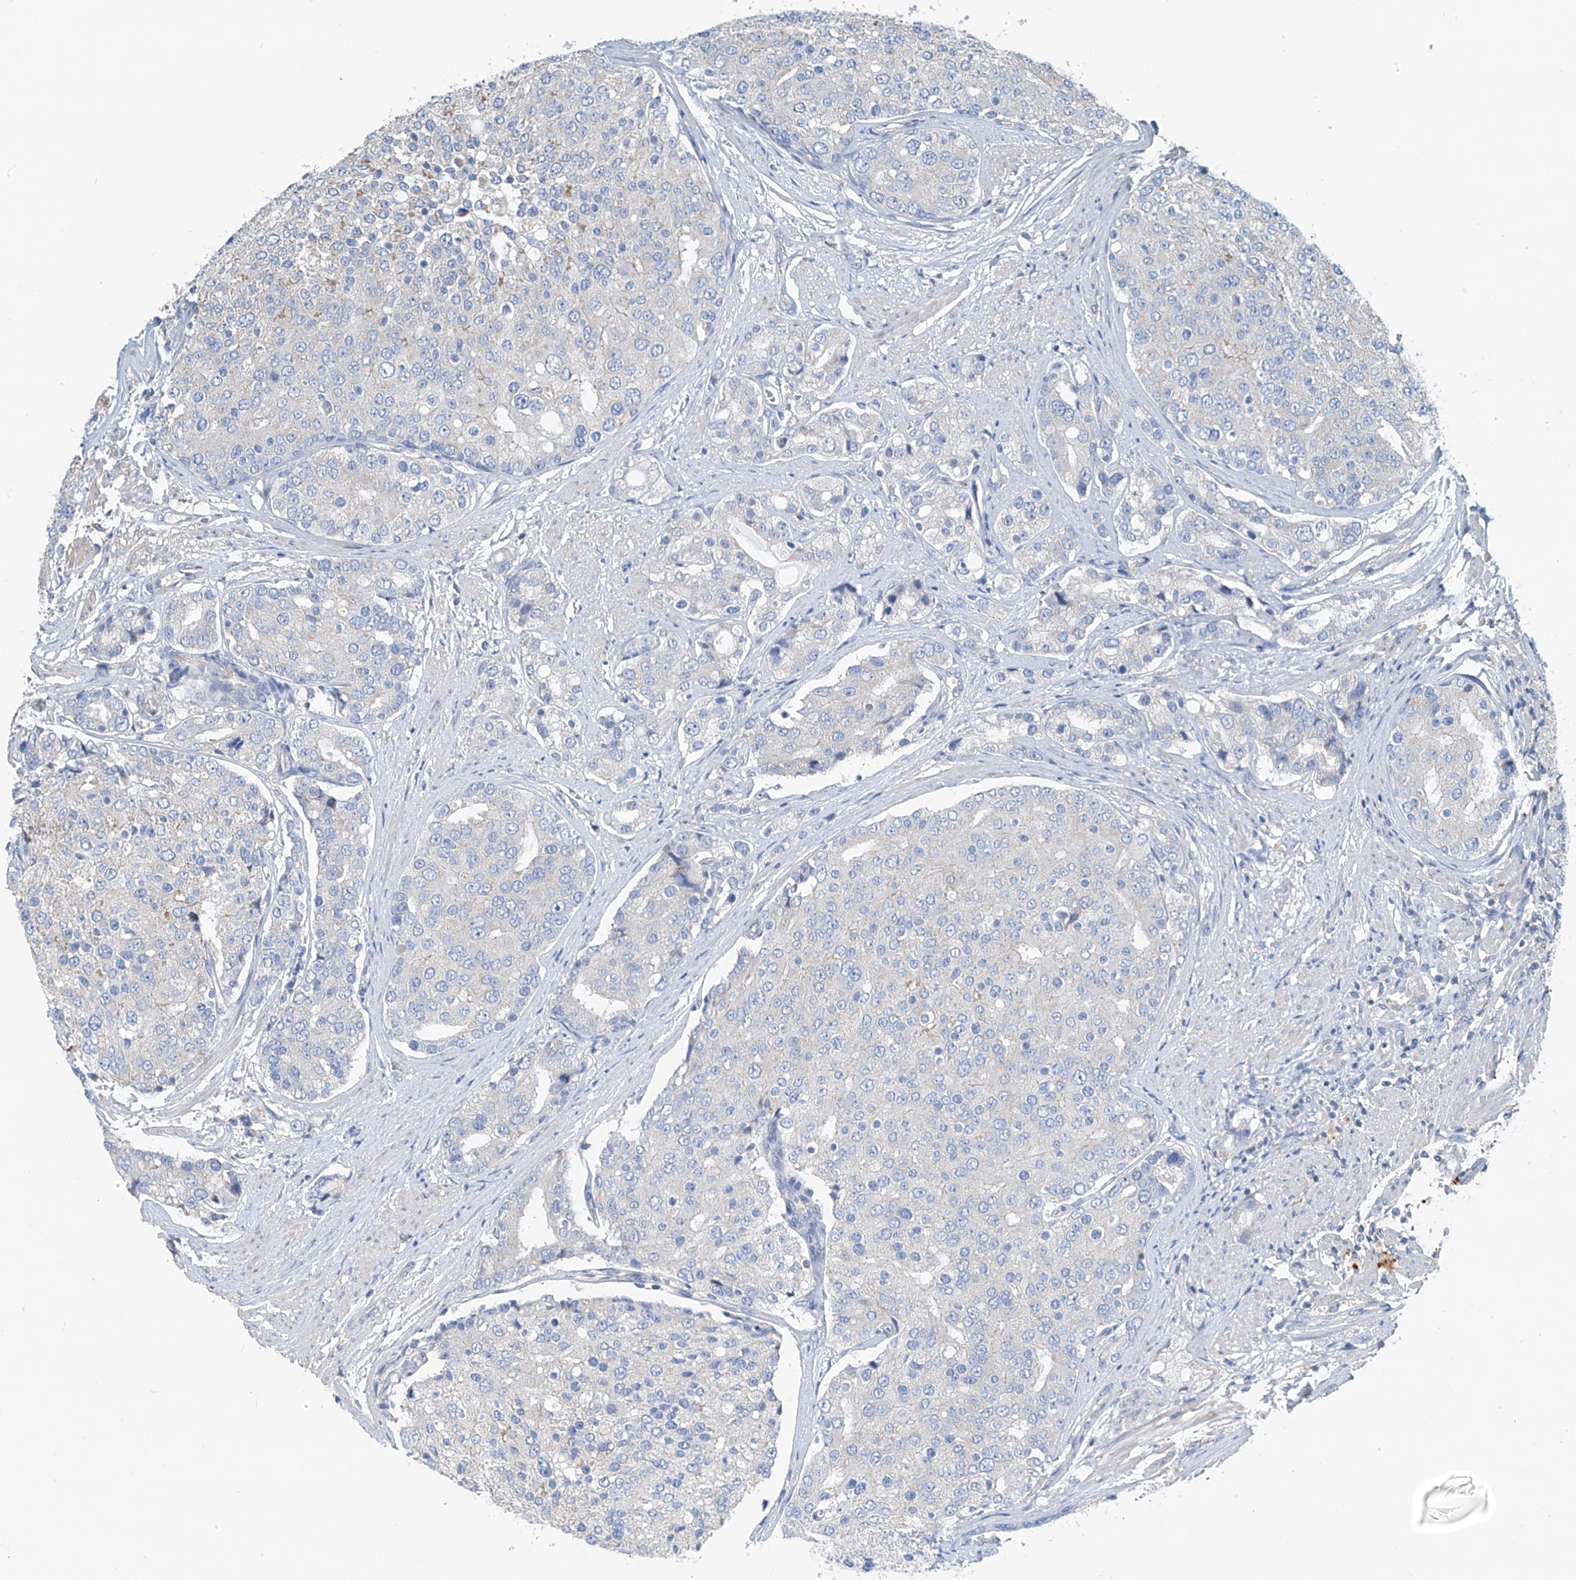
{"staining": {"intensity": "negative", "quantity": "none", "location": "none"}, "tissue": "prostate cancer", "cell_type": "Tumor cells", "image_type": "cancer", "snomed": [{"axis": "morphology", "description": "Adenocarcinoma, High grade"}, {"axis": "topography", "description": "Prostate"}], "caption": "Tumor cells are negative for protein expression in human prostate cancer (adenocarcinoma (high-grade)). (Immunohistochemistry (ihc), brightfield microscopy, high magnification).", "gene": "SYN3", "patient": {"sex": "male", "age": 50}}